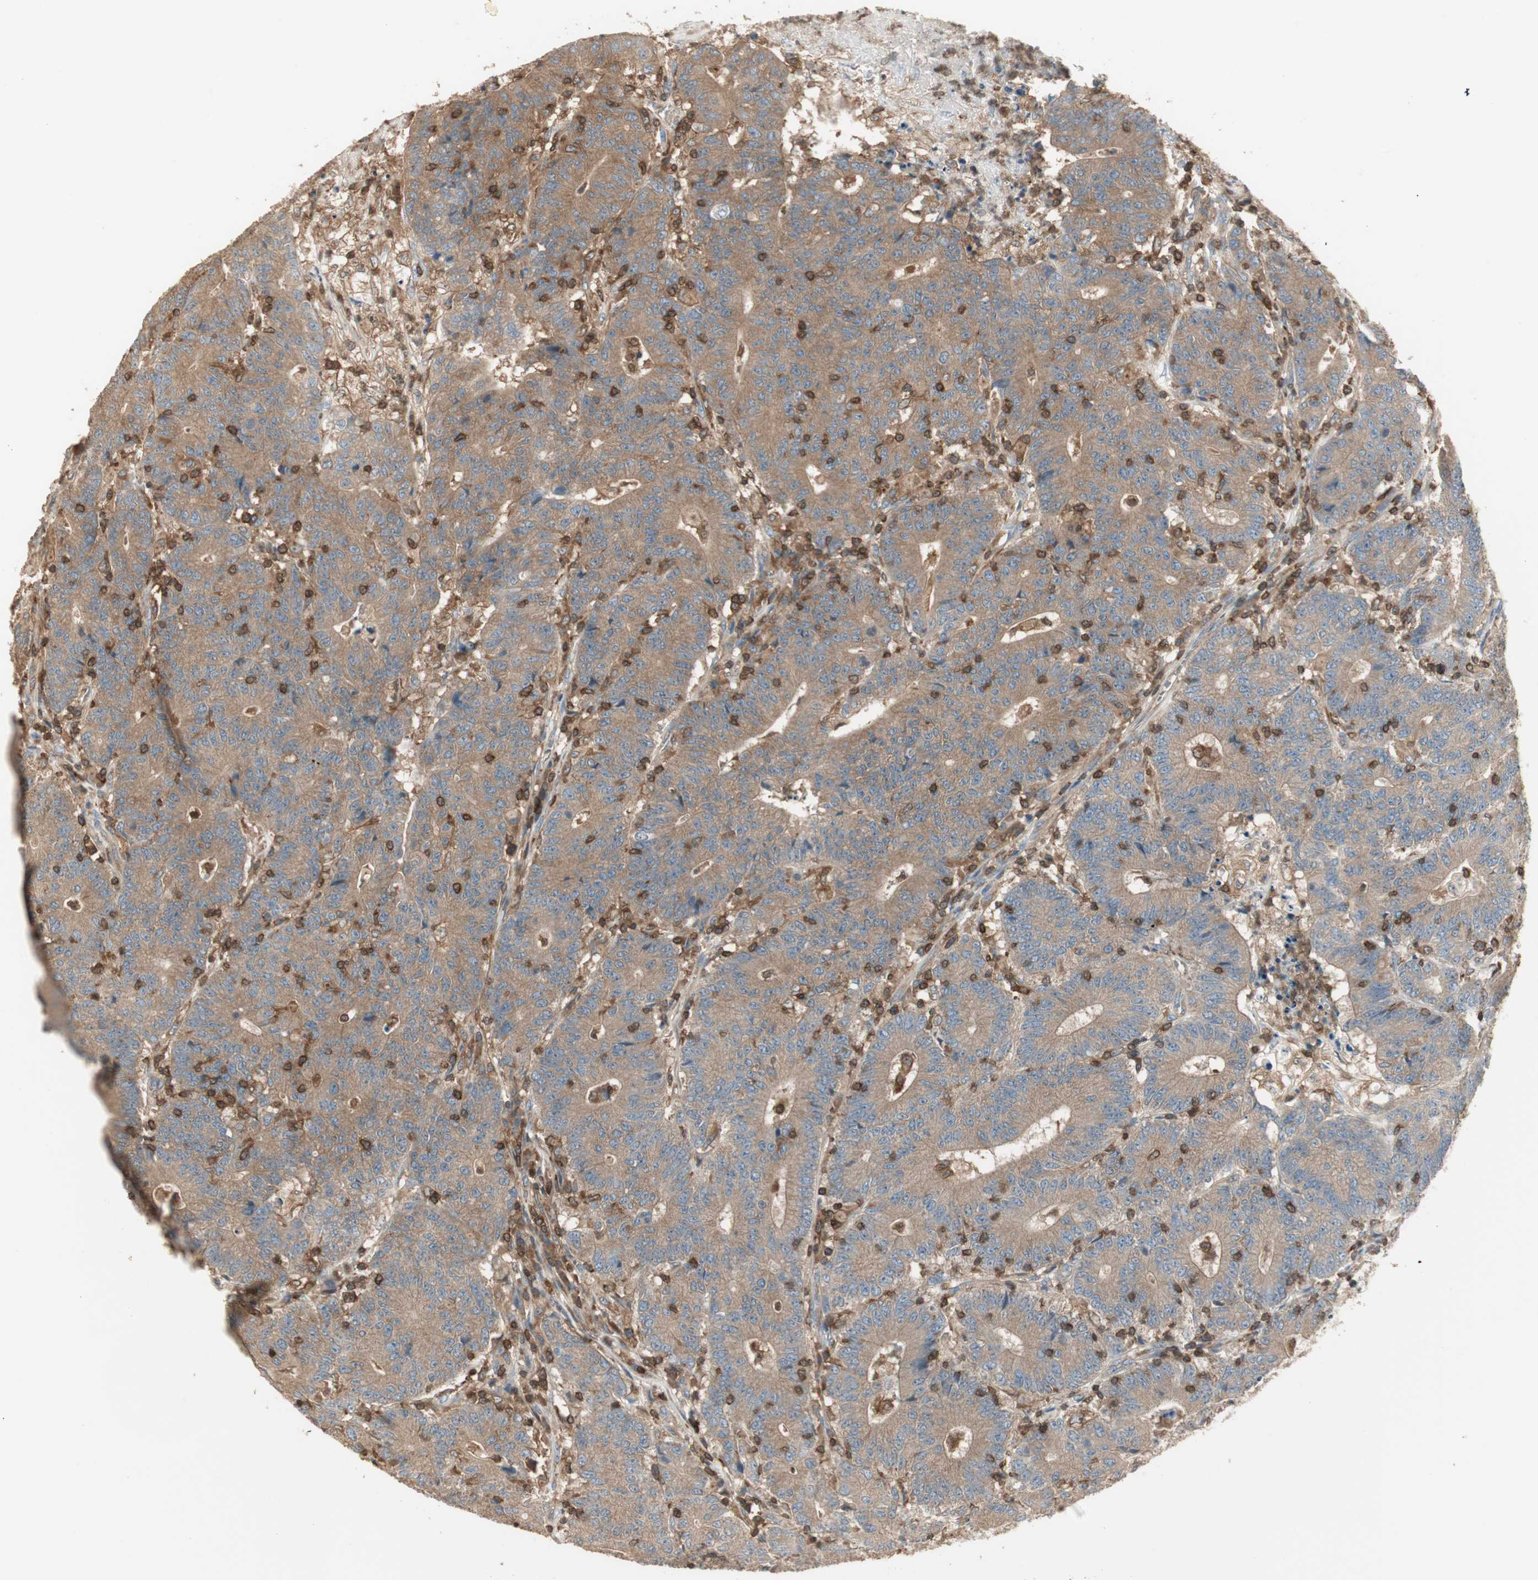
{"staining": {"intensity": "moderate", "quantity": ">75%", "location": "cytoplasmic/membranous"}, "tissue": "colorectal cancer", "cell_type": "Tumor cells", "image_type": "cancer", "snomed": [{"axis": "morphology", "description": "Normal tissue, NOS"}, {"axis": "morphology", "description": "Adenocarcinoma, NOS"}, {"axis": "topography", "description": "Colon"}], "caption": "About >75% of tumor cells in adenocarcinoma (colorectal) demonstrate moderate cytoplasmic/membranous protein staining as visualized by brown immunohistochemical staining.", "gene": "CRLF3", "patient": {"sex": "female", "age": 75}}